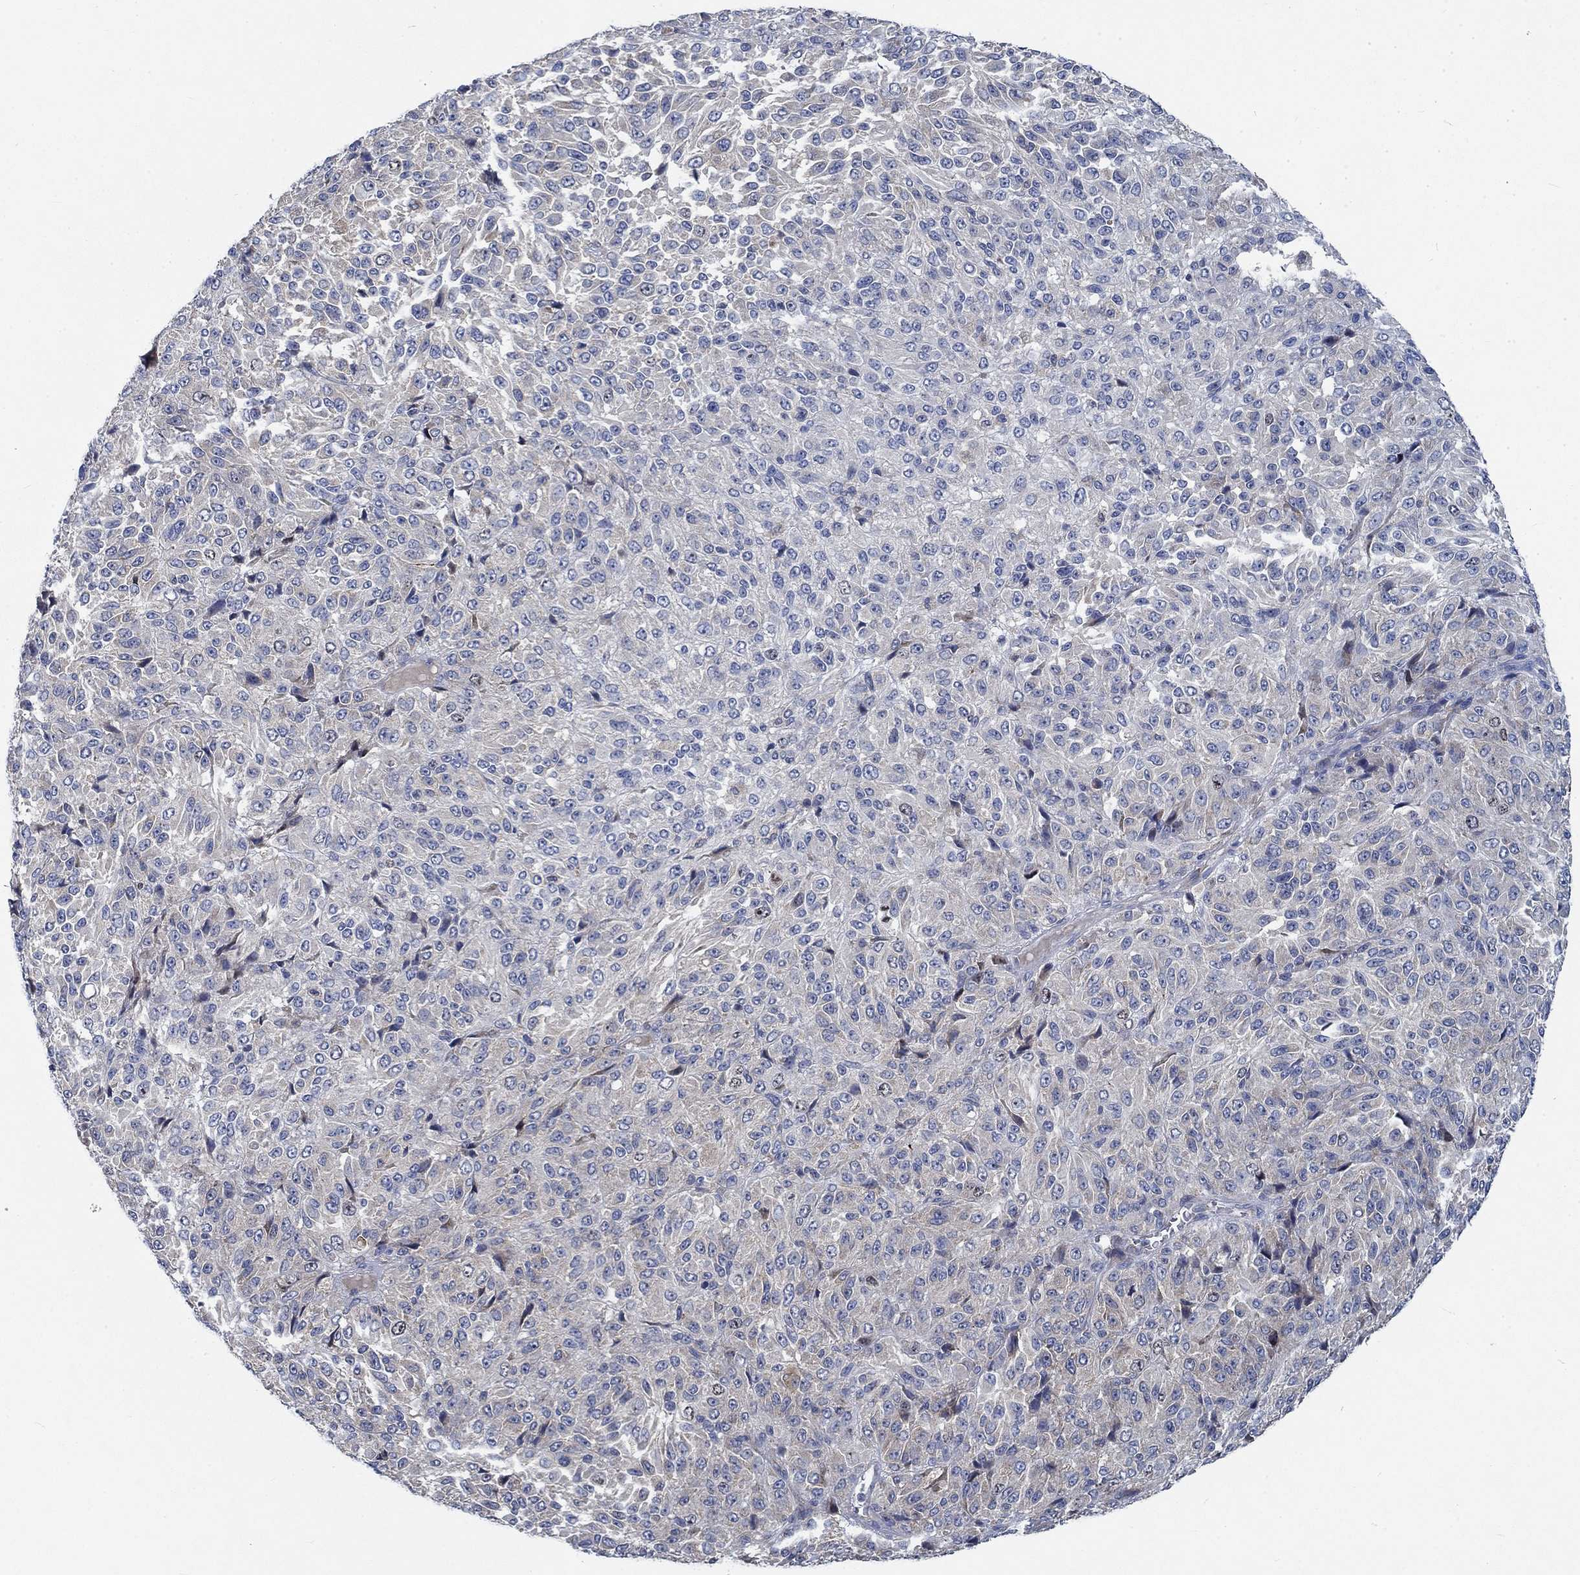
{"staining": {"intensity": "negative", "quantity": "none", "location": "none"}, "tissue": "melanoma", "cell_type": "Tumor cells", "image_type": "cancer", "snomed": [{"axis": "morphology", "description": "Malignant melanoma, Metastatic site"}, {"axis": "topography", "description": "Brain"}], "caption": "Tumor cells are negative for protein expression in human melanoma.", "gene": "MMP24", "patient": {"sex": "female", "age": 56}}